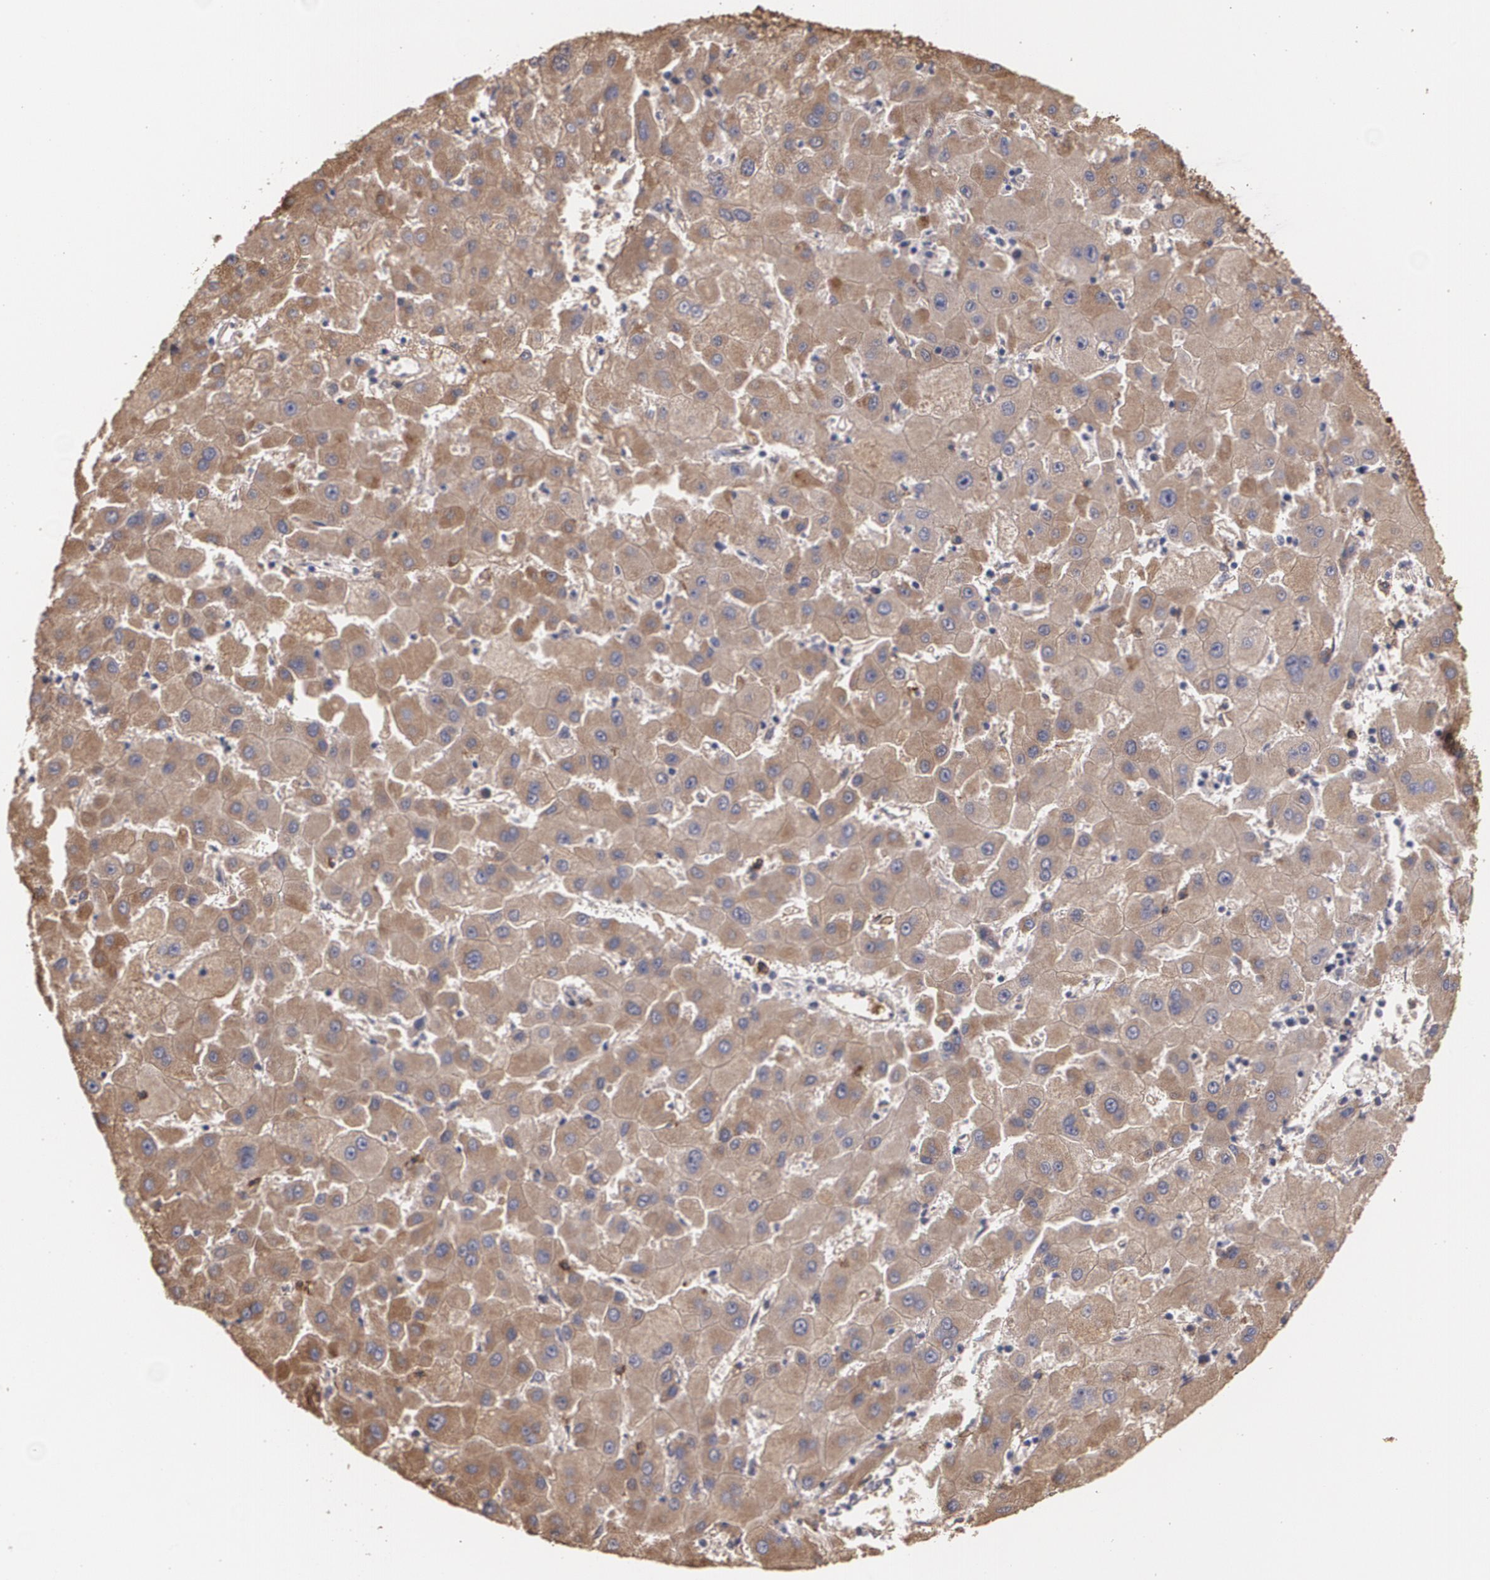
{"staining": {"intensity": "moderate", "quantity": ">75%", "location": "cytoplasmic/membranous"}, "tissue": "liver cancer", "cell_type": "Tumor cells", "image_type": "cancer", "snomed": [{"axis": "morphology", "description": "Carcinoma, Hepatocellular, NOS"}, {"axis": "topography", "description": "Liver"}], "caption": "This micrograph exhibits liver cancer stained with immunohistochemistry (IHC) to label a protein in brown. The cytoplasmic/membranous of tumor cells show moderate positivity for the protein. Nuclei are counter-stained blue.", "gene": "PON1", "patient": {"sex": "male", "age": 72}}